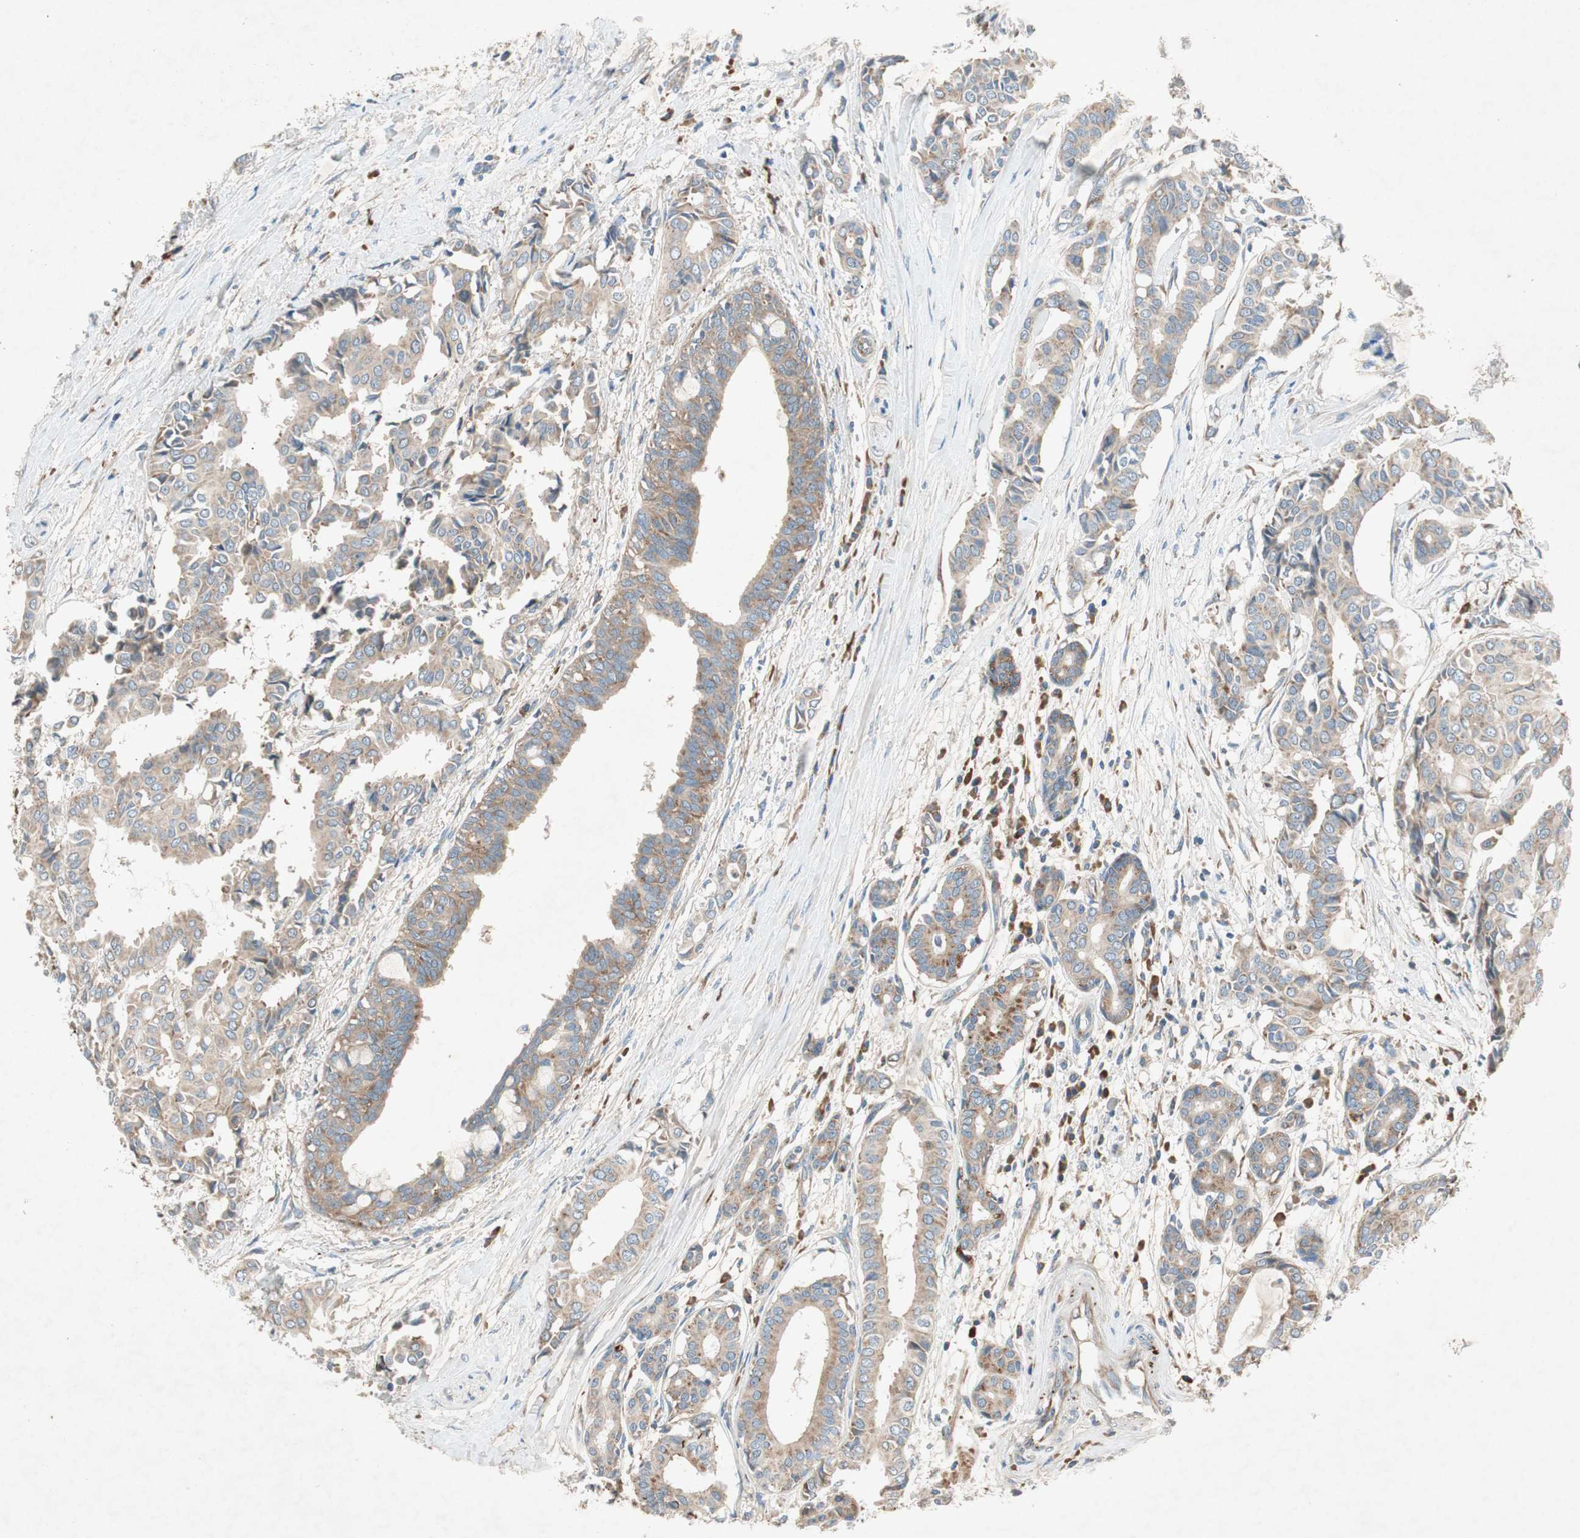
{"staining": {"intensity": "moderate", "quantity": ">75%", "location": "cytoplasmic/membranous"}, "tissue": "head and neck cancer", "cell_type": "Tumor cells", "image_type": "cancer", "snomed": [{"axis": "morphology", "description": "Adenocarcinoma, NOS"}, {"axis": "topography", "description": "Salivary gland"}, {"axis": "topography", "description": "Head-Neck"}], "caption": "Head and neck adenocarcinoma stained with a brown dye exhibits moderate cytoplasmic/membranous positive positivity in about >75% of tumor cells.", "gene": "RPL23", "patient": {"sex": "female", "age": 59}}